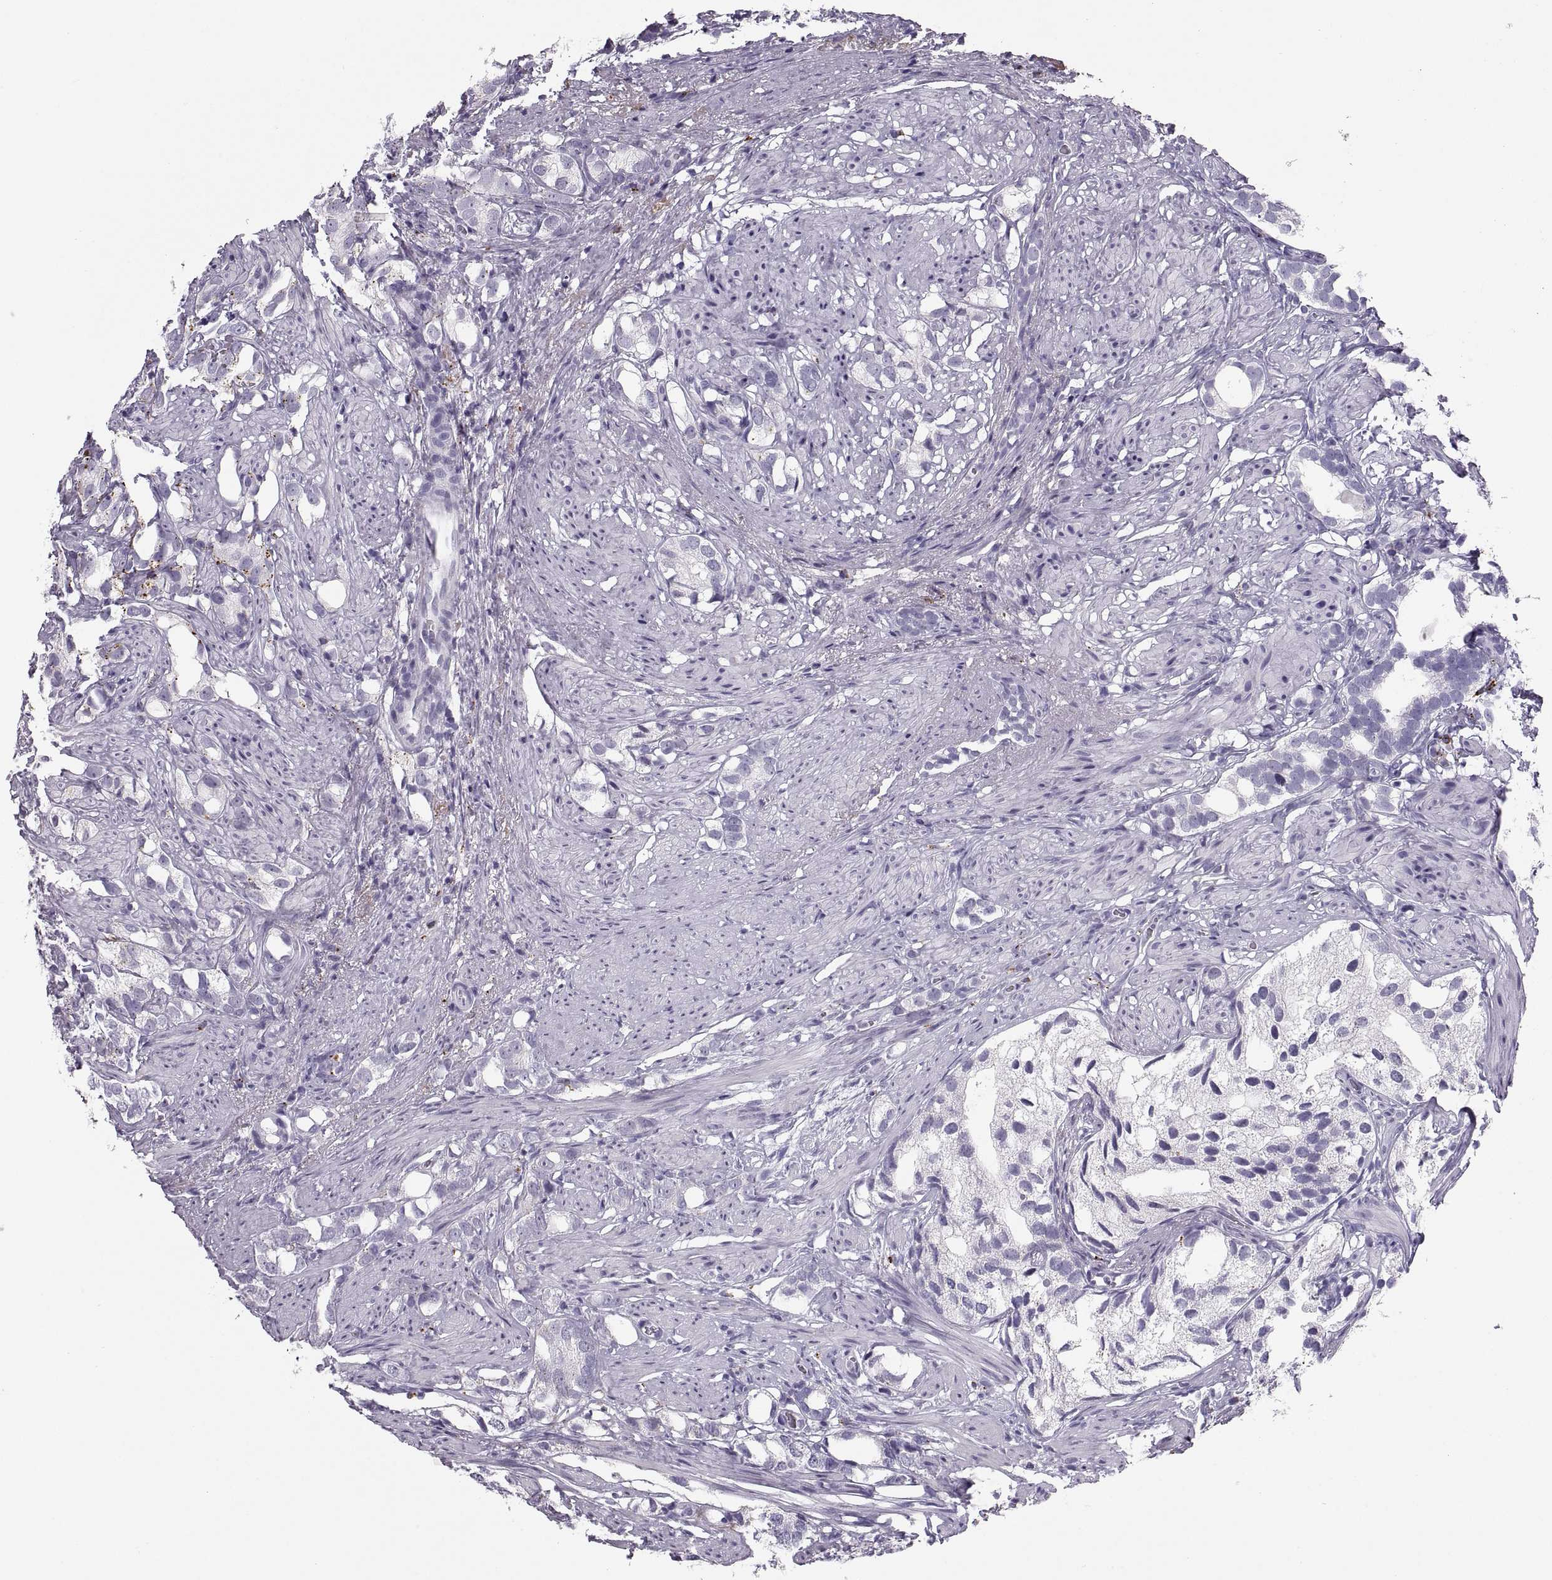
{"staining": {"intensity": "negative", "quantity": "none", "location": "none"}, "tissue": "prostate cancer", "cell_type": "Tumor cells", "image_type": "cancer", "snomed": [{"axis": "morphology", "description": "Adenocarcinoma, High grade"}, {"axis": "topography", "description": "Prostate"}], "caption": "A micrograph of prostate cancer stained for a protein shows no brown staining in tumor cells.", "gene": "QRICH2", "patient": {"sex": "male", "age": 82}}